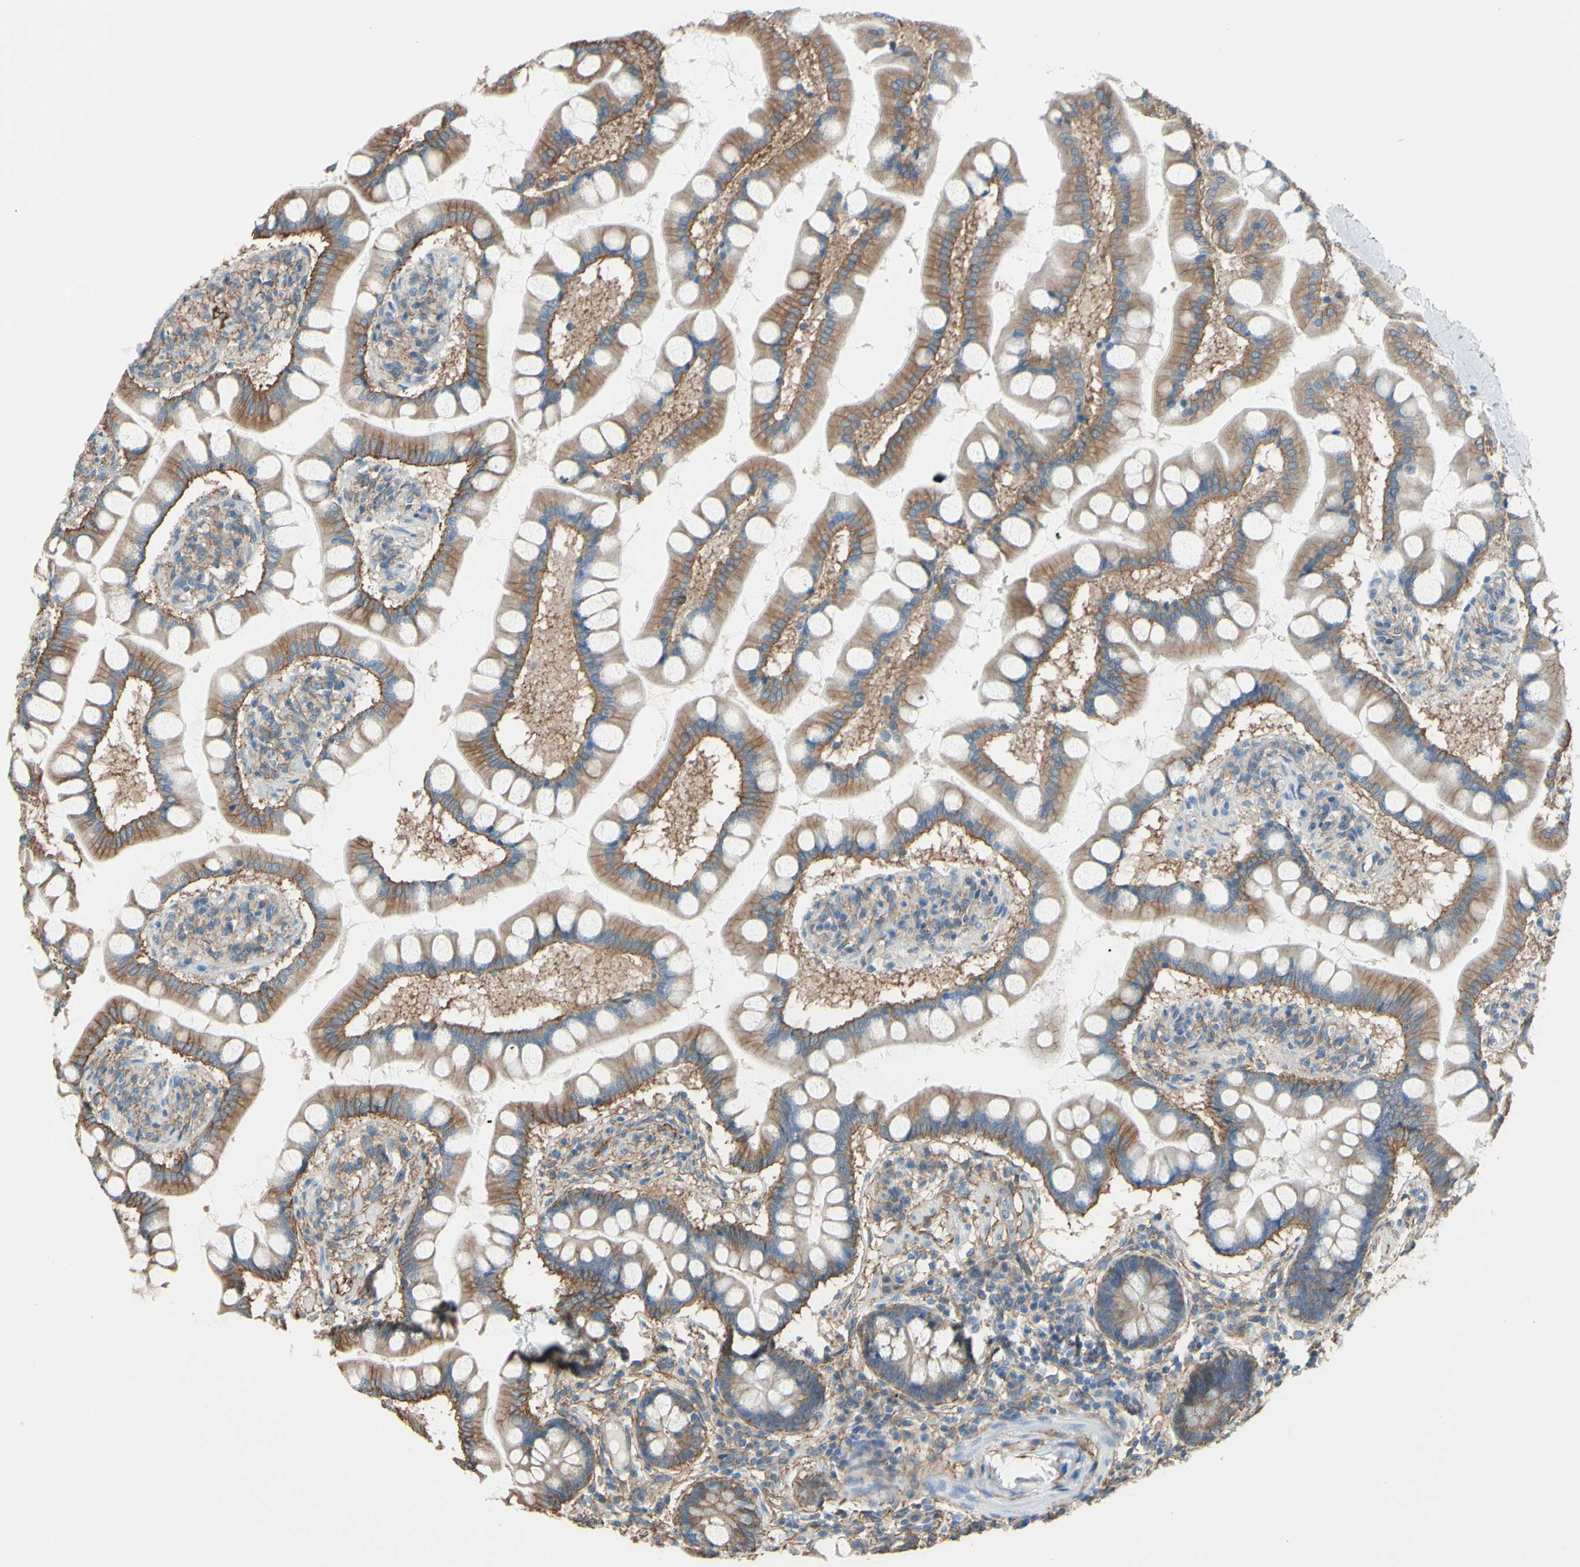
{"staining": {"intensity": "moderate", "quantity": ">75%", "location": "cytoplasmic/membranous"}, "tissue": "small intestine", "cell_type": "Glandular cells", "image_type": "normal", "snomed": [{"axis": "morphology", "description": "Normal tissue, NOS"}, {"axis": "topography", "description": "Small intestine"}], "caption": "The immunohistochemical stain labels moderate cytoplasmic/membranous positivity in glandular cells of unremarkable small intestine.", "gene": "ADD1", "patient": {"sex": "male", "age": 41}}